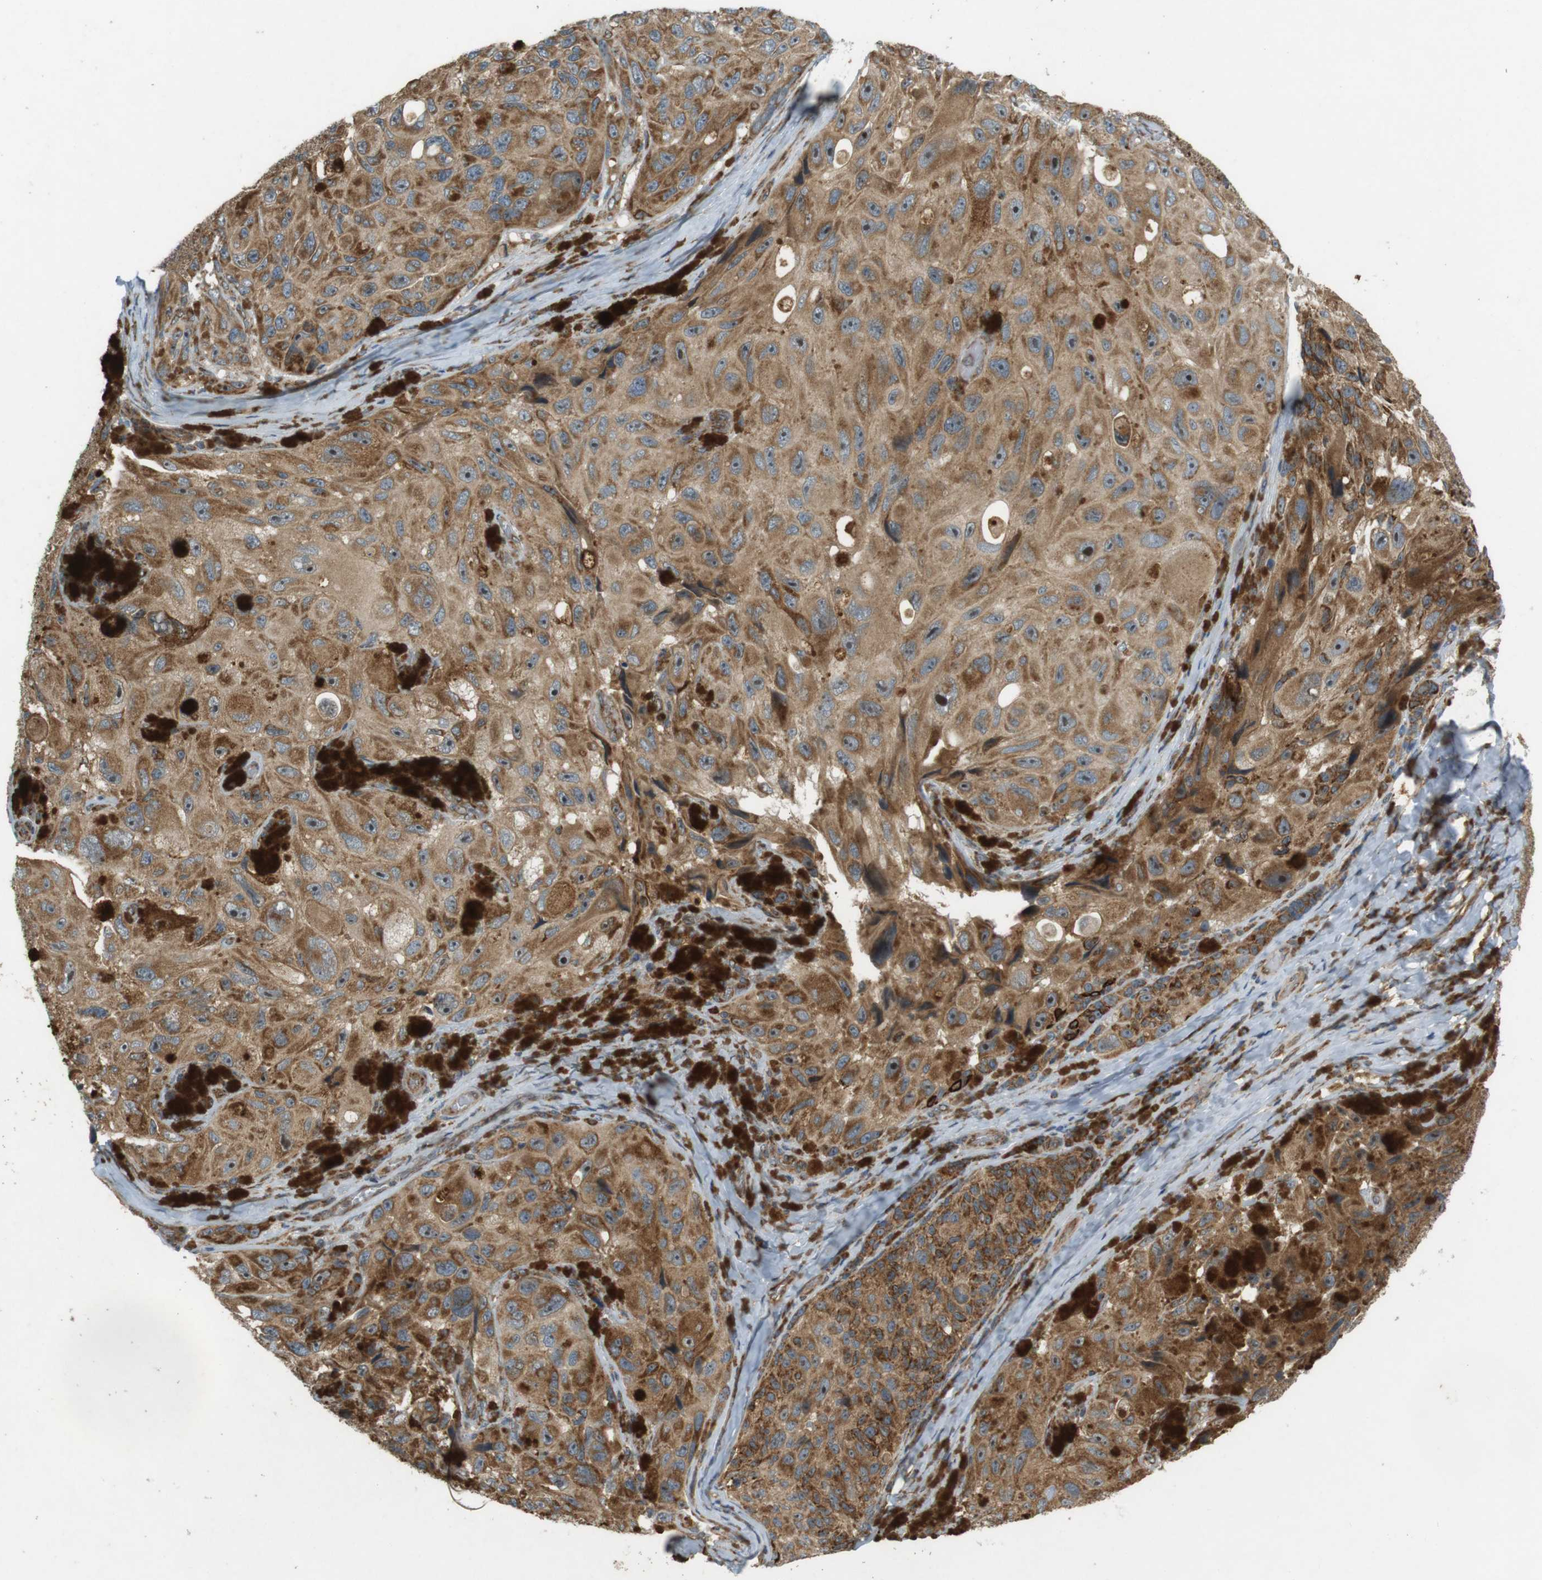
{"staining": {"intensity": "moderate", "quantity": ">75%", "location": "cytoplasmic/membranous"}, "tissue": "melanoma", "cell_type": "Tumor cells", "image_type": "cancer", "snomed": [{"axis": "morphology", "description": "Malignant melanoma, NOS"}, {"axis": "topography", "description": "Skin"}], "caption": "High-power microscopy captured an IHC histopathology image of malignant melanoma, revealing moderate cytoplasmic/membranous positivity in approximately >75% of tumor cells.", "gene": "SLC41A1", "patient": {"sex": "female", "age": 73}}